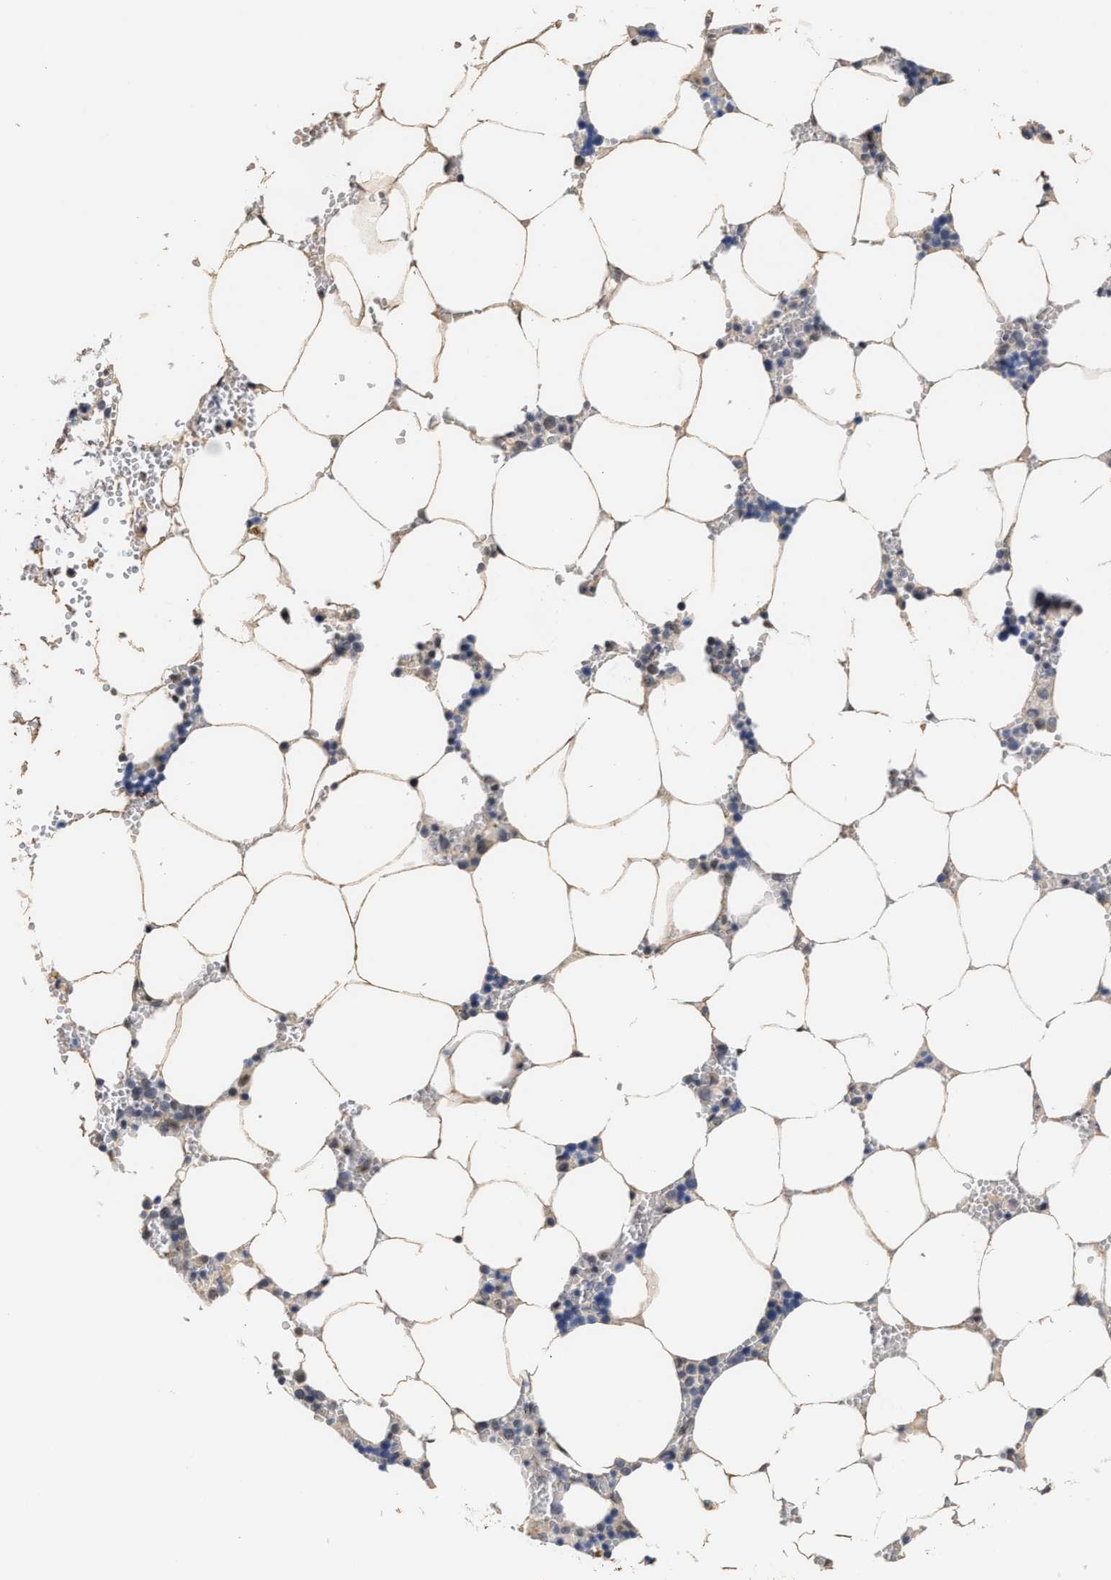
{"staining": {"intensity": "negative", "quantity": "none", "location": "none"}, "tissue": "bone marrow", "cell_type": "Hematopoietic cells", "image_type": "normal", "snomed": [{"axis": "morphology", "description": "Normal tissue, NOS"}, {"axis": "topography", "description": "Bone marrow"}], "caption": "Immunohistochemical staining of normal bone marrow reveals no significant expression in hematopoietic cells.", "gene": "AHNAK2", "patient": {"sex": "male", "age": 70}}